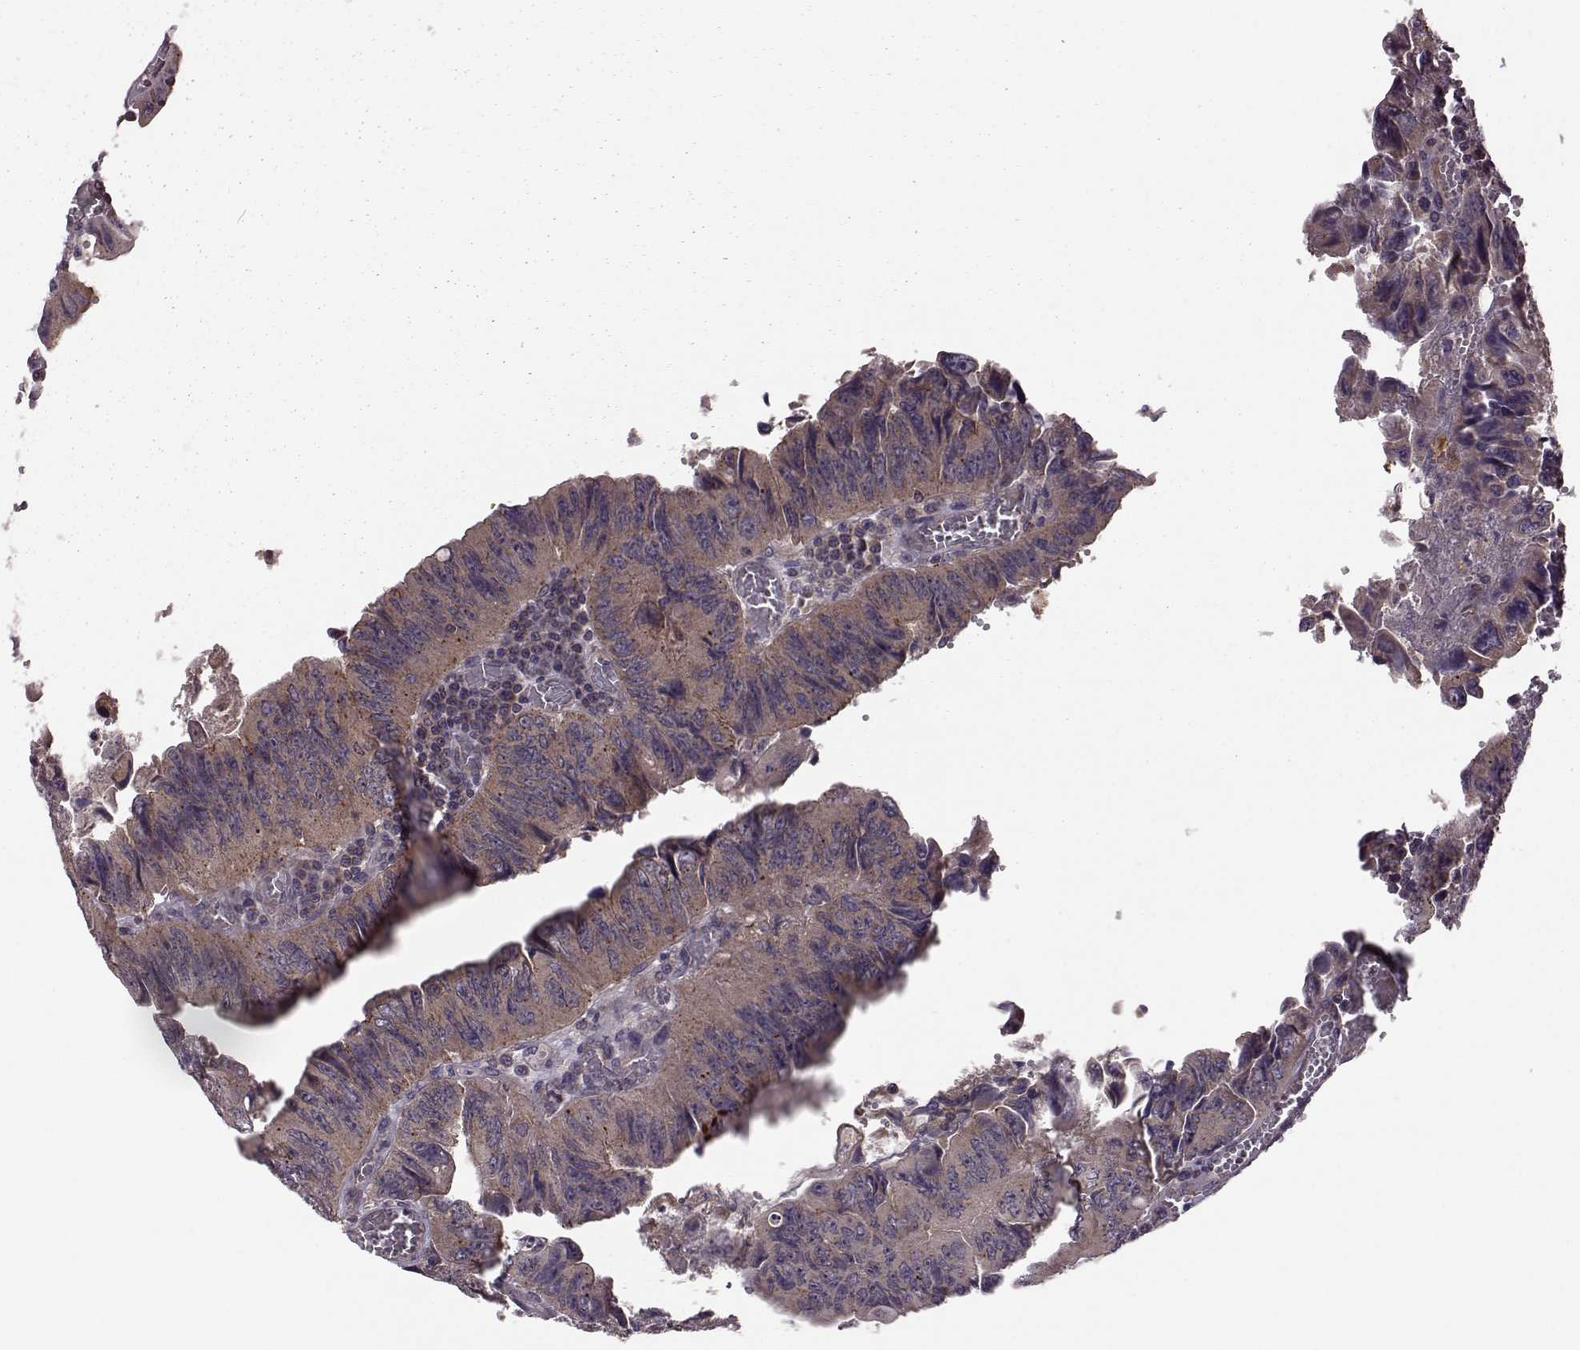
{"staining": {"intensity": "moderate", "quantity": ">75%", "location": "cytoplasmic/membranous"}, "tissue": "colorectal cancer", "cell_type": "Tumor cells", "image_type": "cancer", "snomed": [{"axis": "morphology", "description": "Adenocarcinoma, NOS"}, {"axis": "topography", "description": "Colon"}], "caption": "Colorectal cancer (adenocarcinoma) was stained to show a protein in brown. There is medium levels of moderate cytoplasmic/membranous staining in about >75% of tumor cells. The staining is performed using DAB brown chromogen to label protein expression. The nuclei are counter-stained blue using hematoxylin.", "gene": "FNIP2", "patient": {"sex": "female", "age": 84}}